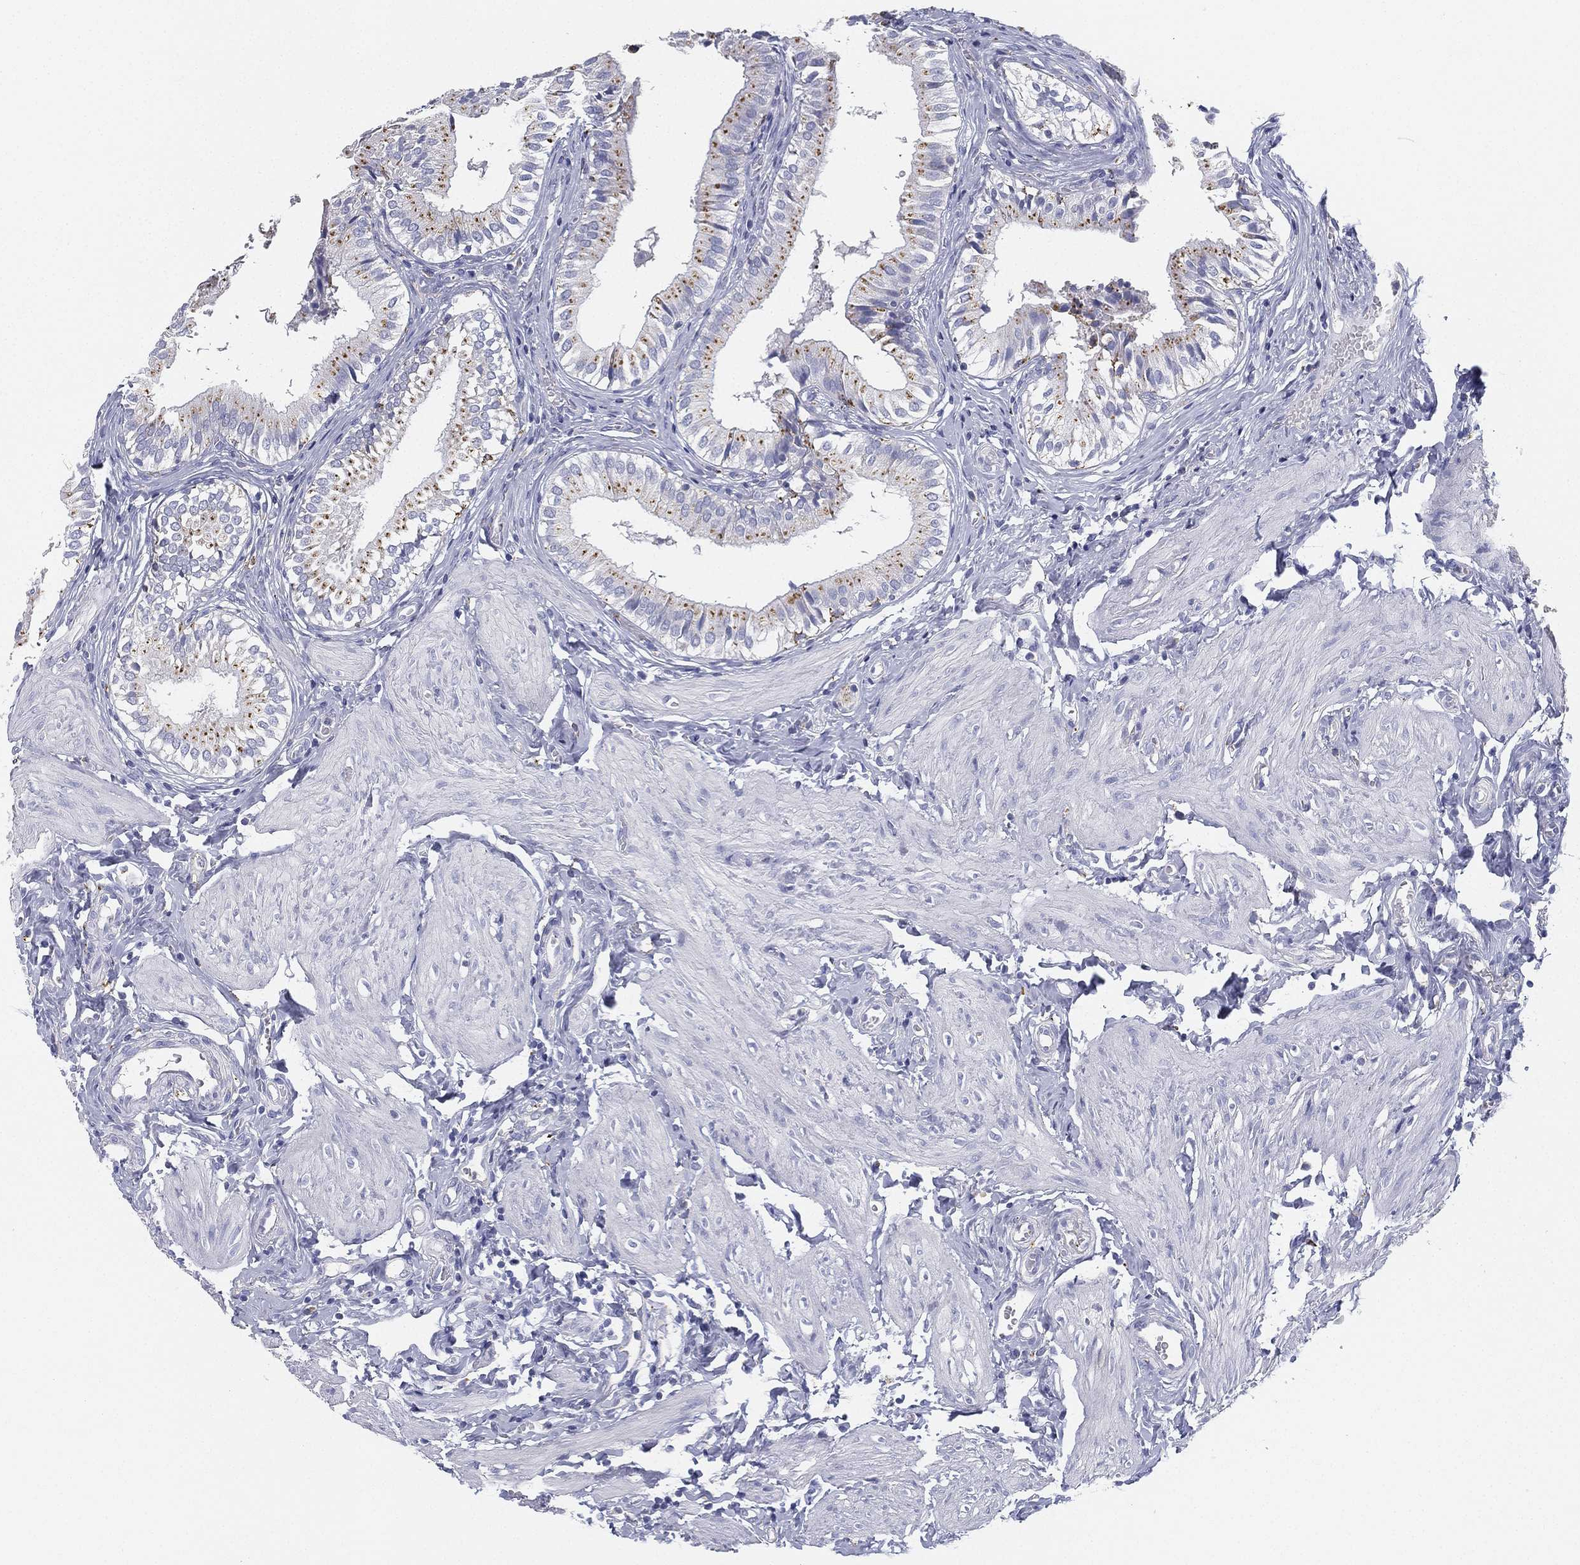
{"staining": {"intensity": "weak", "quantity": "25%-75%", "location": "cytoplasmic/membranous"}, "tissue": "gallbladder", "cell_type": "Glandular cells", "image_type": "normal", "snomed": [{"axis": "morphology", "description": "Normal tissue, NOS"}, {"axis": "topography", "description": "Gallbladder"}], "caption": "This is a micrograph of immunohistochemistry staining of normal gallbladder, which shows weak positivity in the cytoplasmic/membranous of glandular cells.", "gene": "NPC2", "patient": {"sex": "female", "age": 47}}